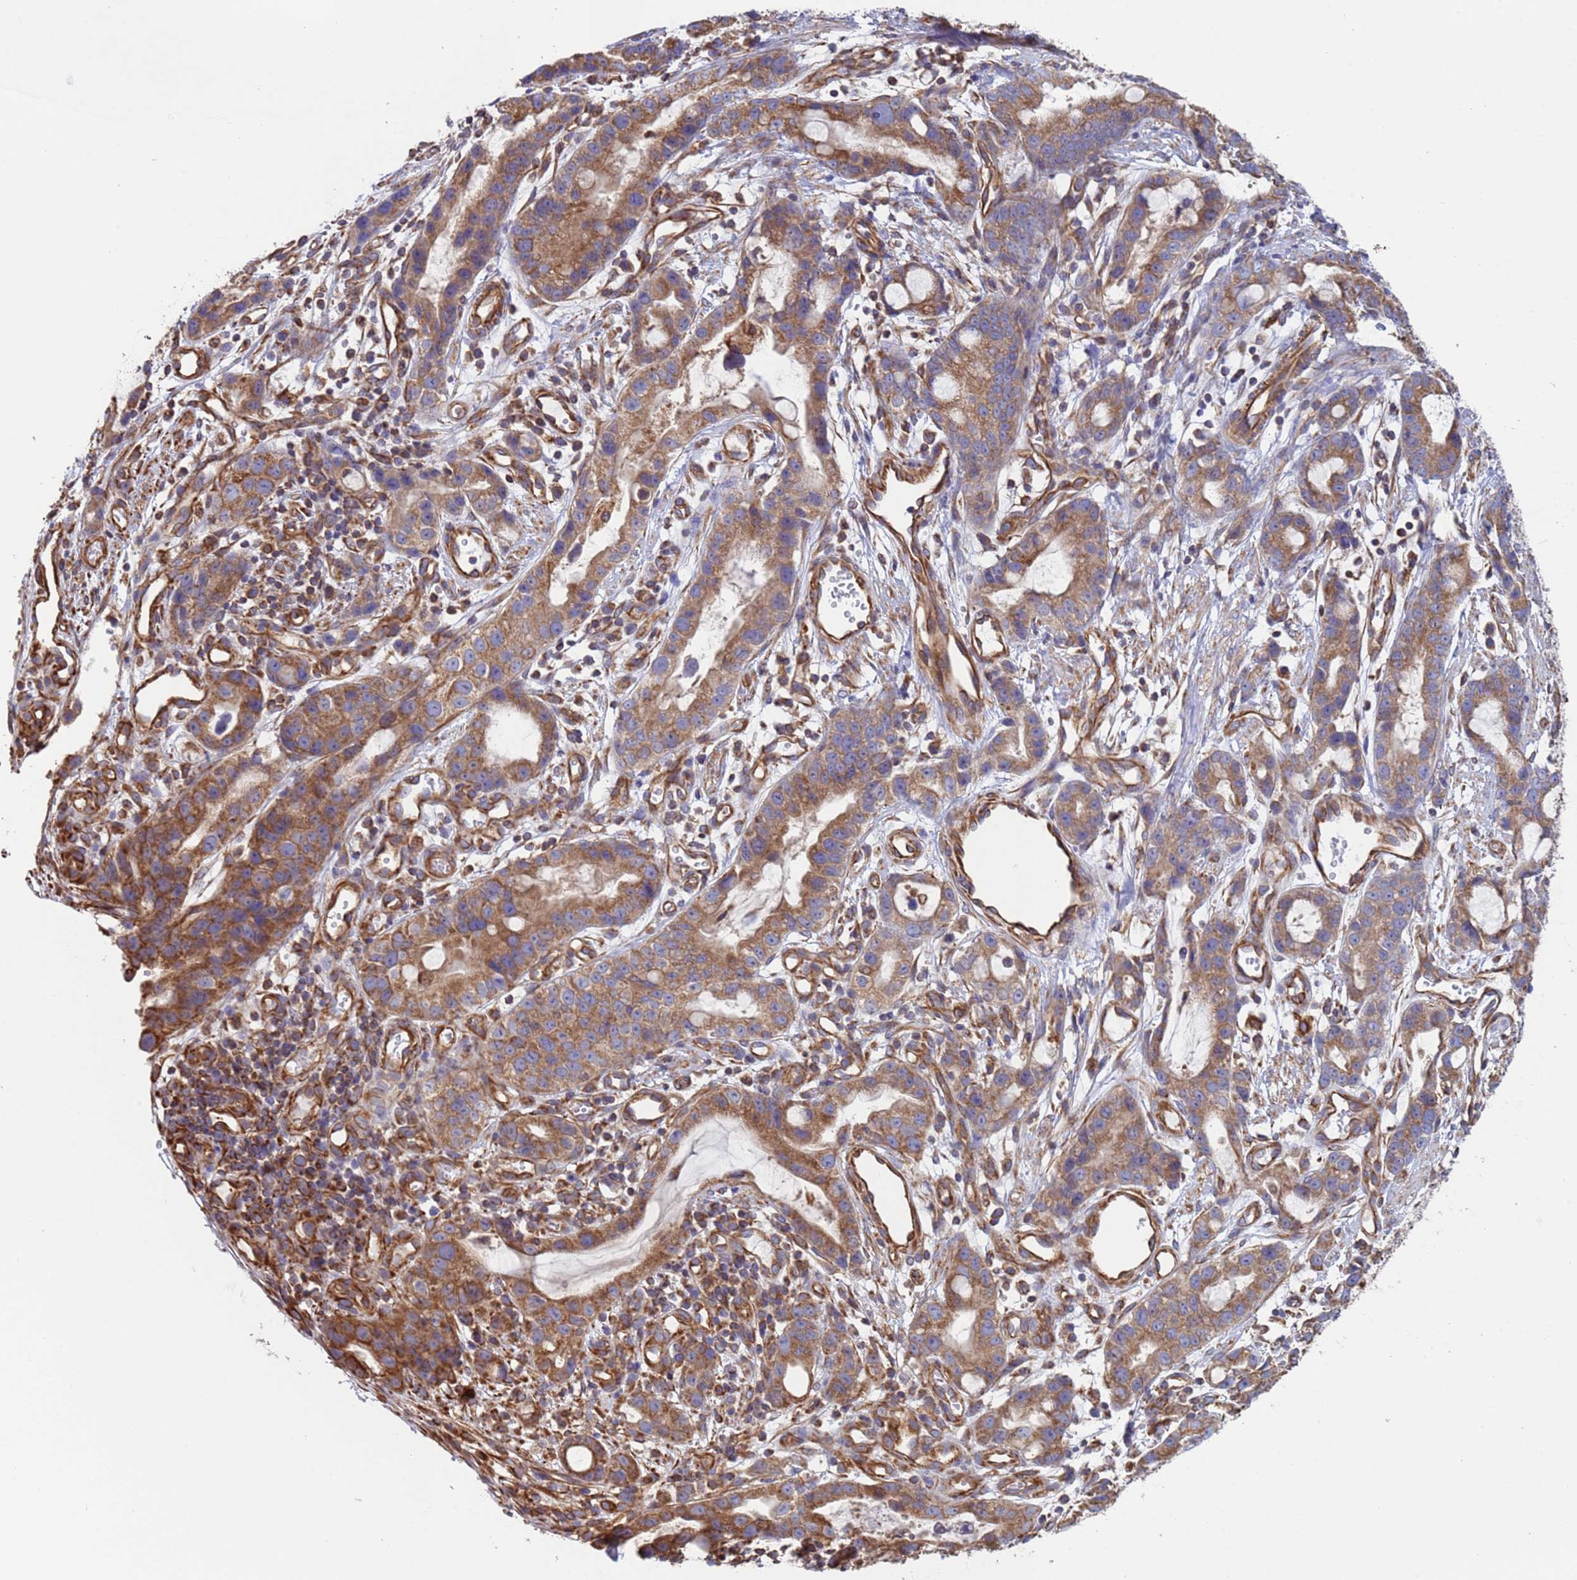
{"staining": {"intensity": "moderate", "quantity": ">75%", "location": "cytoplasmic/membranous"}, "tissue": "stomach cancer", "cell_type": "Tumor cells", "image_type": "cancer", "snomed": [{"axis": "morphology", "description": "Adenocarcinoma, NOS"}, {"axis": "topography", "description": "Stomach"}], "caption": "Tumor cells show moderate cytoplasmic/membranous expression in approximately >75% of cells in adenocarcinoma (stomach).", "gene": "NUDT12", "patient": {"sex": "male", "age": 55}}